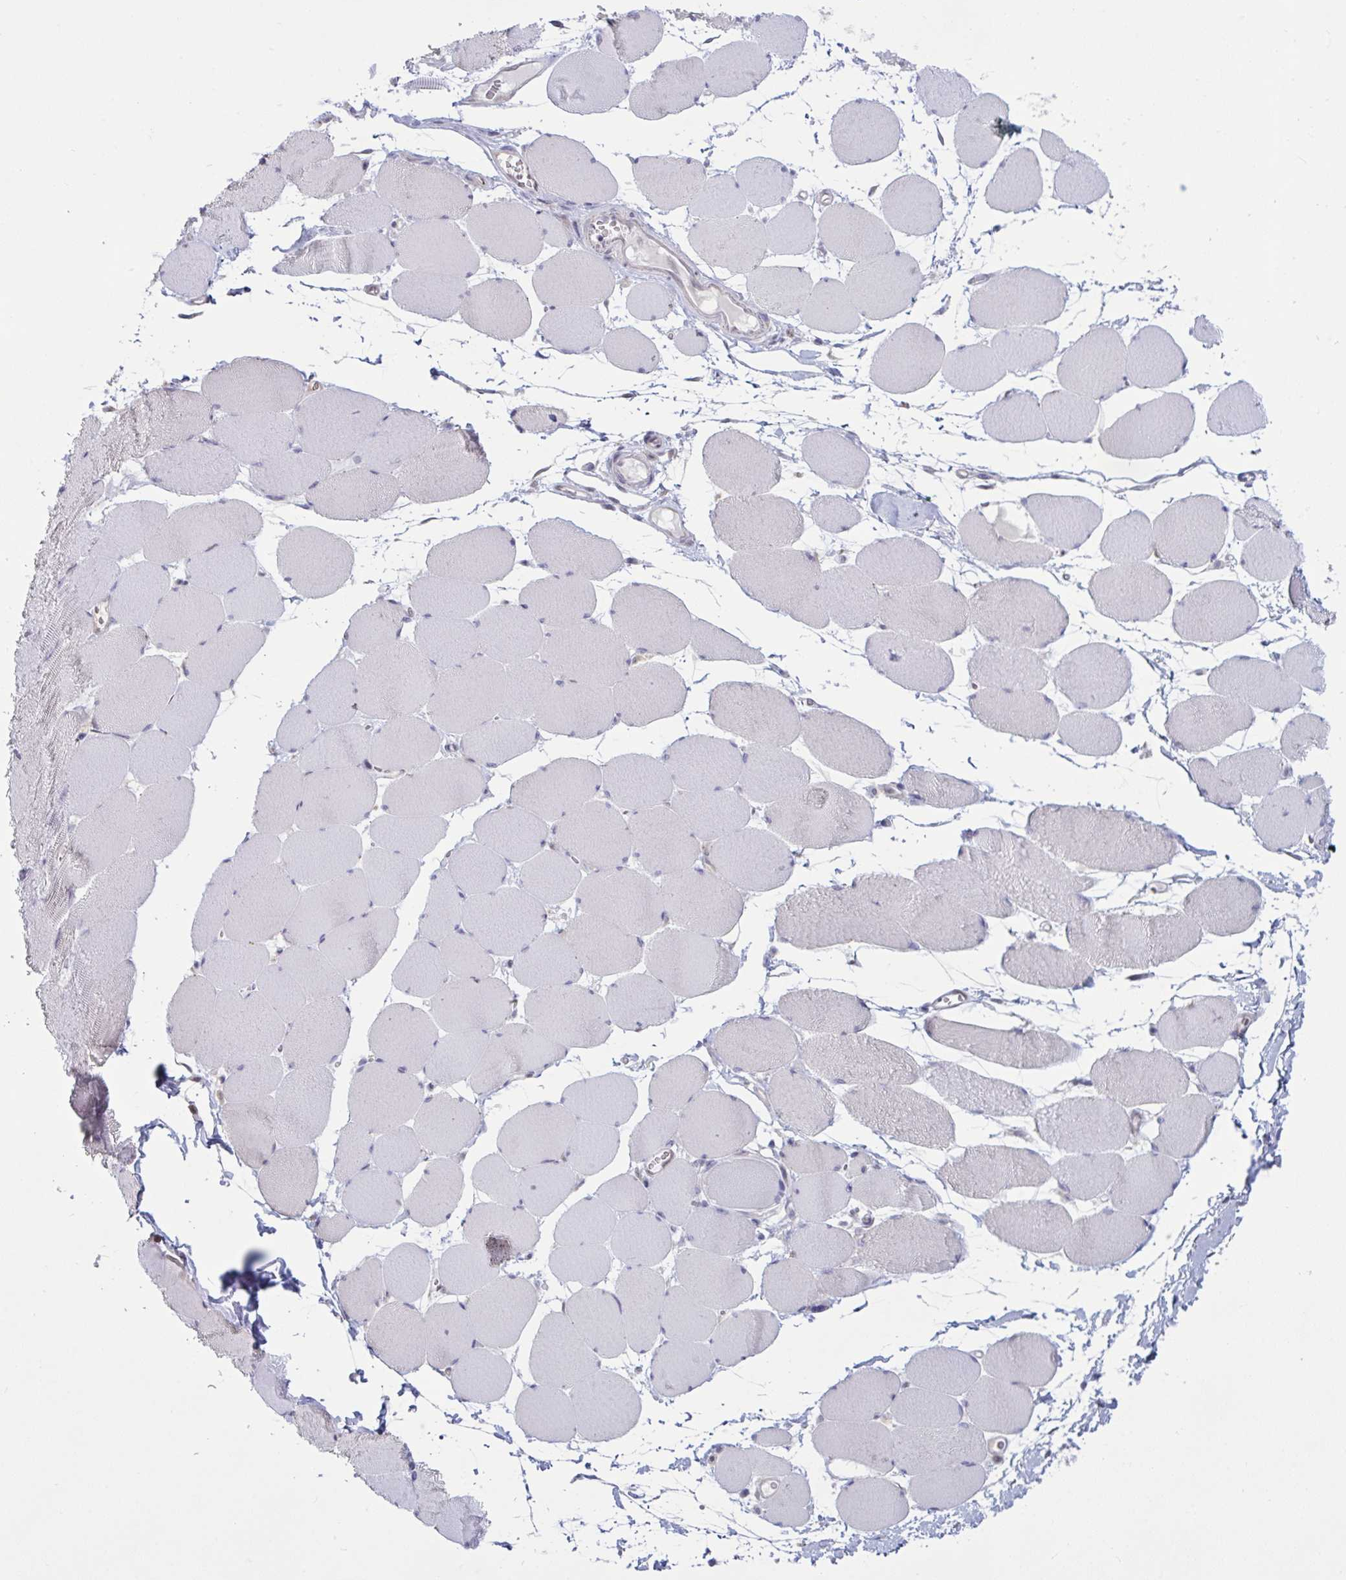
{"staining": {"intensity": "negative", "quantity": "none", "location": "none"}, "tissue": "skeletal muscle", "cell_type": "Myocytes", "image_type": "normal", "snomed": [{"axis": "morphology", "description": "Normal tissue, NOS"}, {"axis": "topography", "description": "Skeletal muscle"}], "caption": "Micrograph shows no protein staining in myocytes of normal skeletal muscle.", "gene": "TSN", "patient": {"sex": "female", "age": 75}}